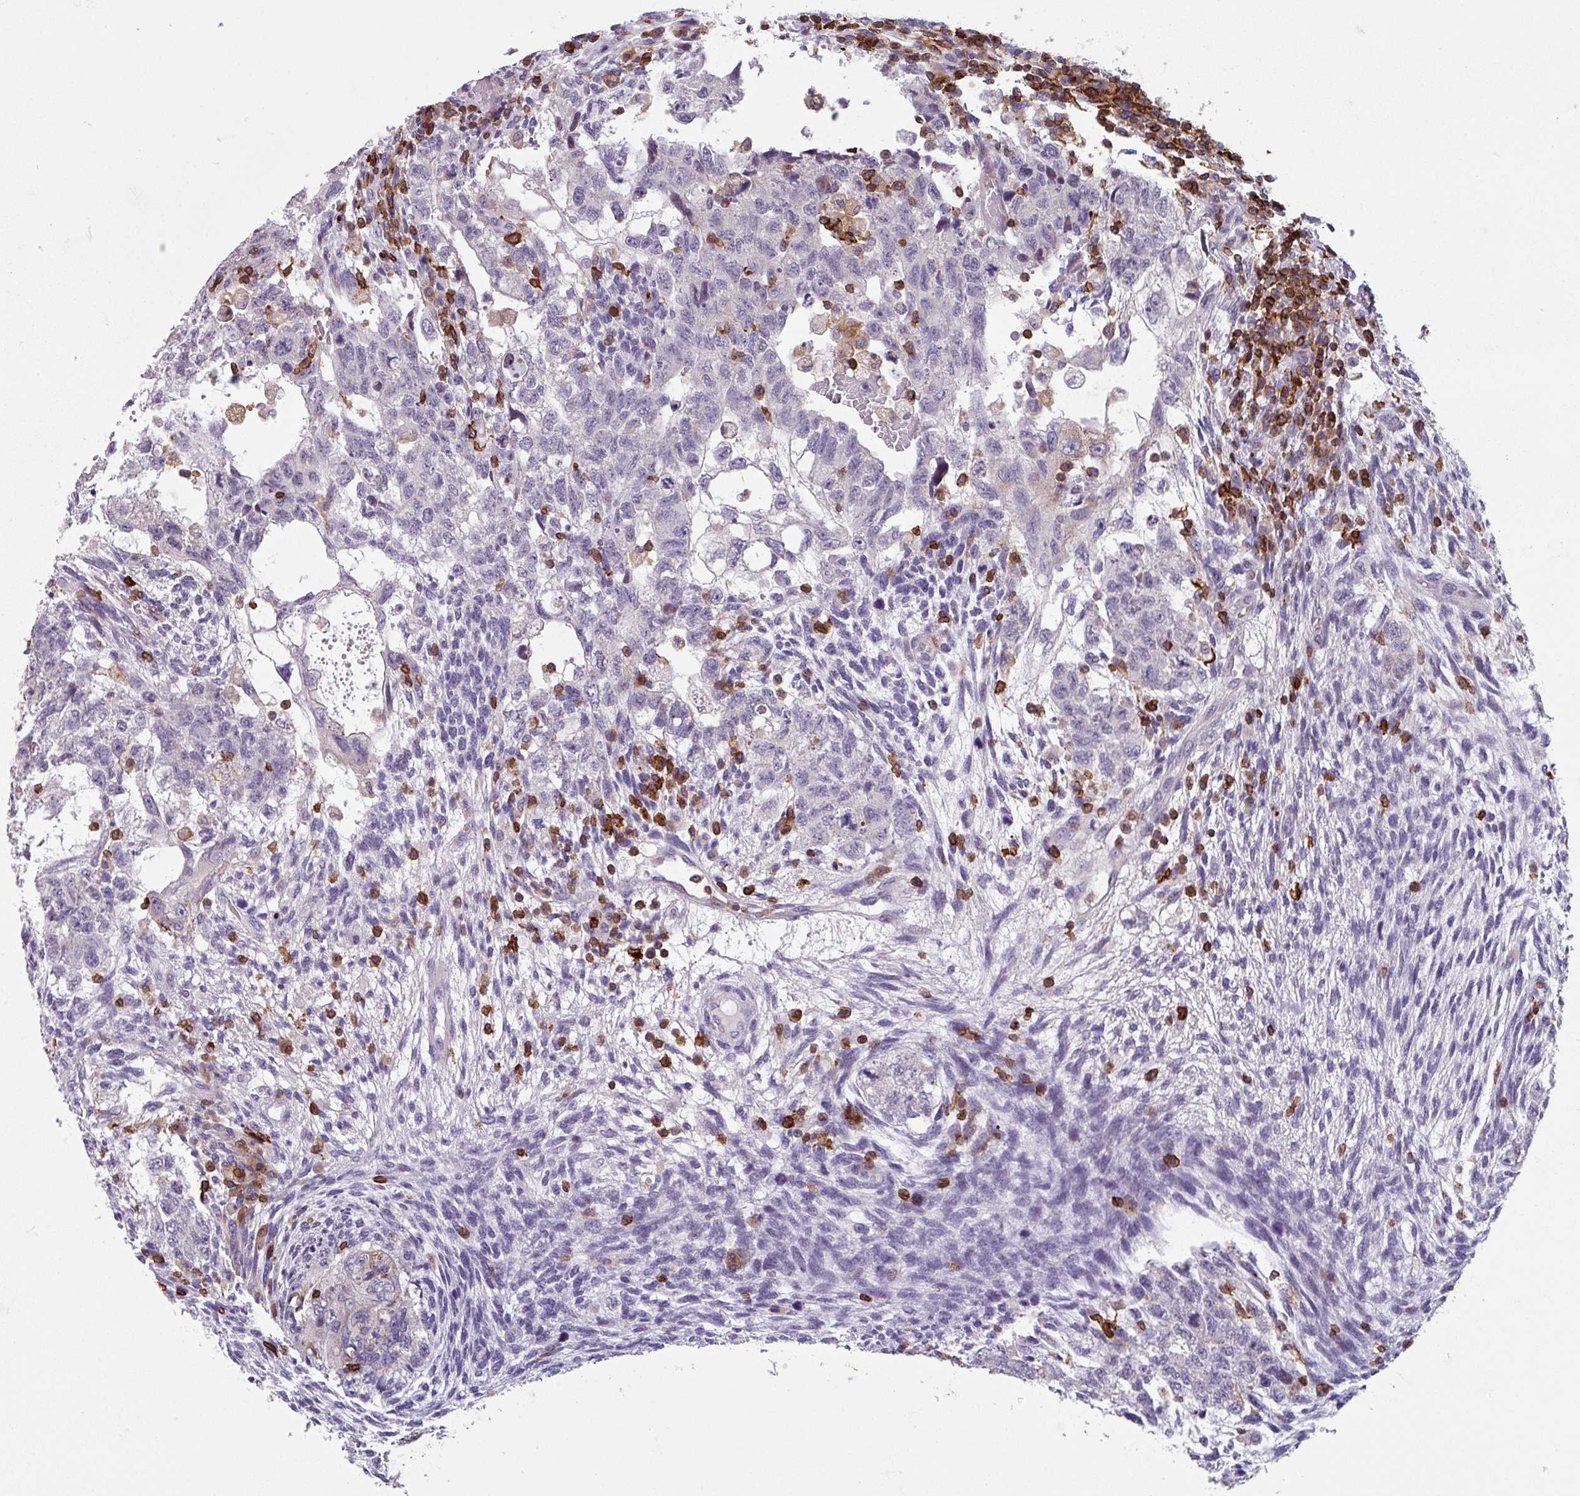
{"staining": {"intensity": "negative", "quantity": "none", "location": "none"}, "tissue": "testis cancer", "cell_type": "Tumor cells", "image_type": "cancer", "snomed": [{"axis": "morphology", "description": "Normal tissue, NOS"}, {"axis": "morphology", "description": "Carcinoma, Embryonal, NOS"}, {"axis": "topography", "description": "Testis"}], "caption": "Testis cancer (embryonal carcinoma) was stained to show a protein in brown. There is no significant expression in tumor cells.", "gene": "NEDD9", "patient": {"sex": "male", "age": 36}}